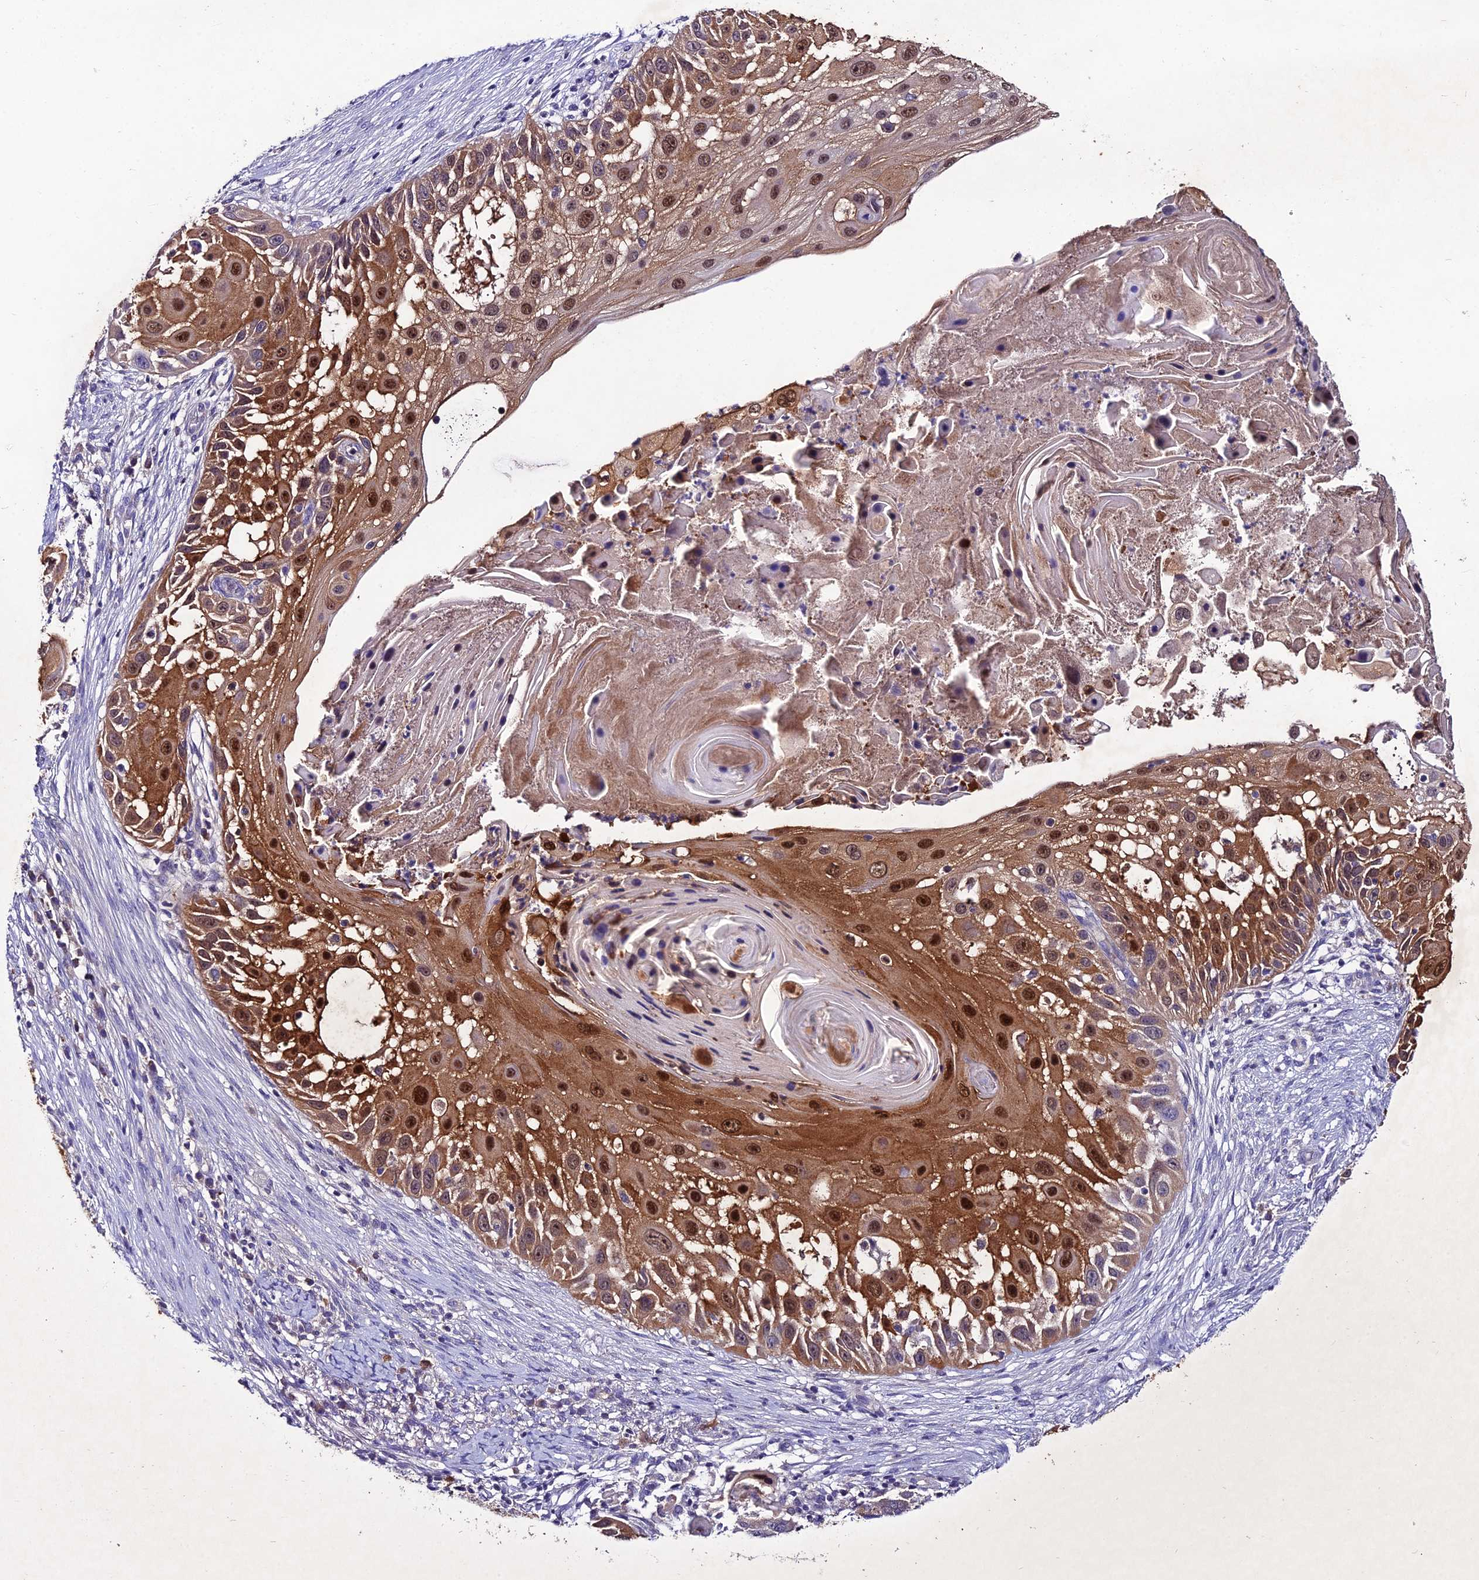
{"staining": {"intensity": "strong", "quantity": ">75%", "location": "cytoplasmic/membranous,nuclear"}, "tissue": "skin cancer", "cell_type": "Tumor cells", "image_type": "cancer", "snomed": [{"axis": "morphology", "description": "Squamous cell carcinoma, NOS"}, {"axis": "topography", "description": "Skin"}], "caption": "This micrograph demonstrates immunohistochemistry staining of human squamous cell carcinoma (skin), with high strong cytoplasmic/membranous and nuclear staining in approximately >75% of tumor cells.", "gene": "LGALS7", "patient": {"sex": "female", "age": 44}}